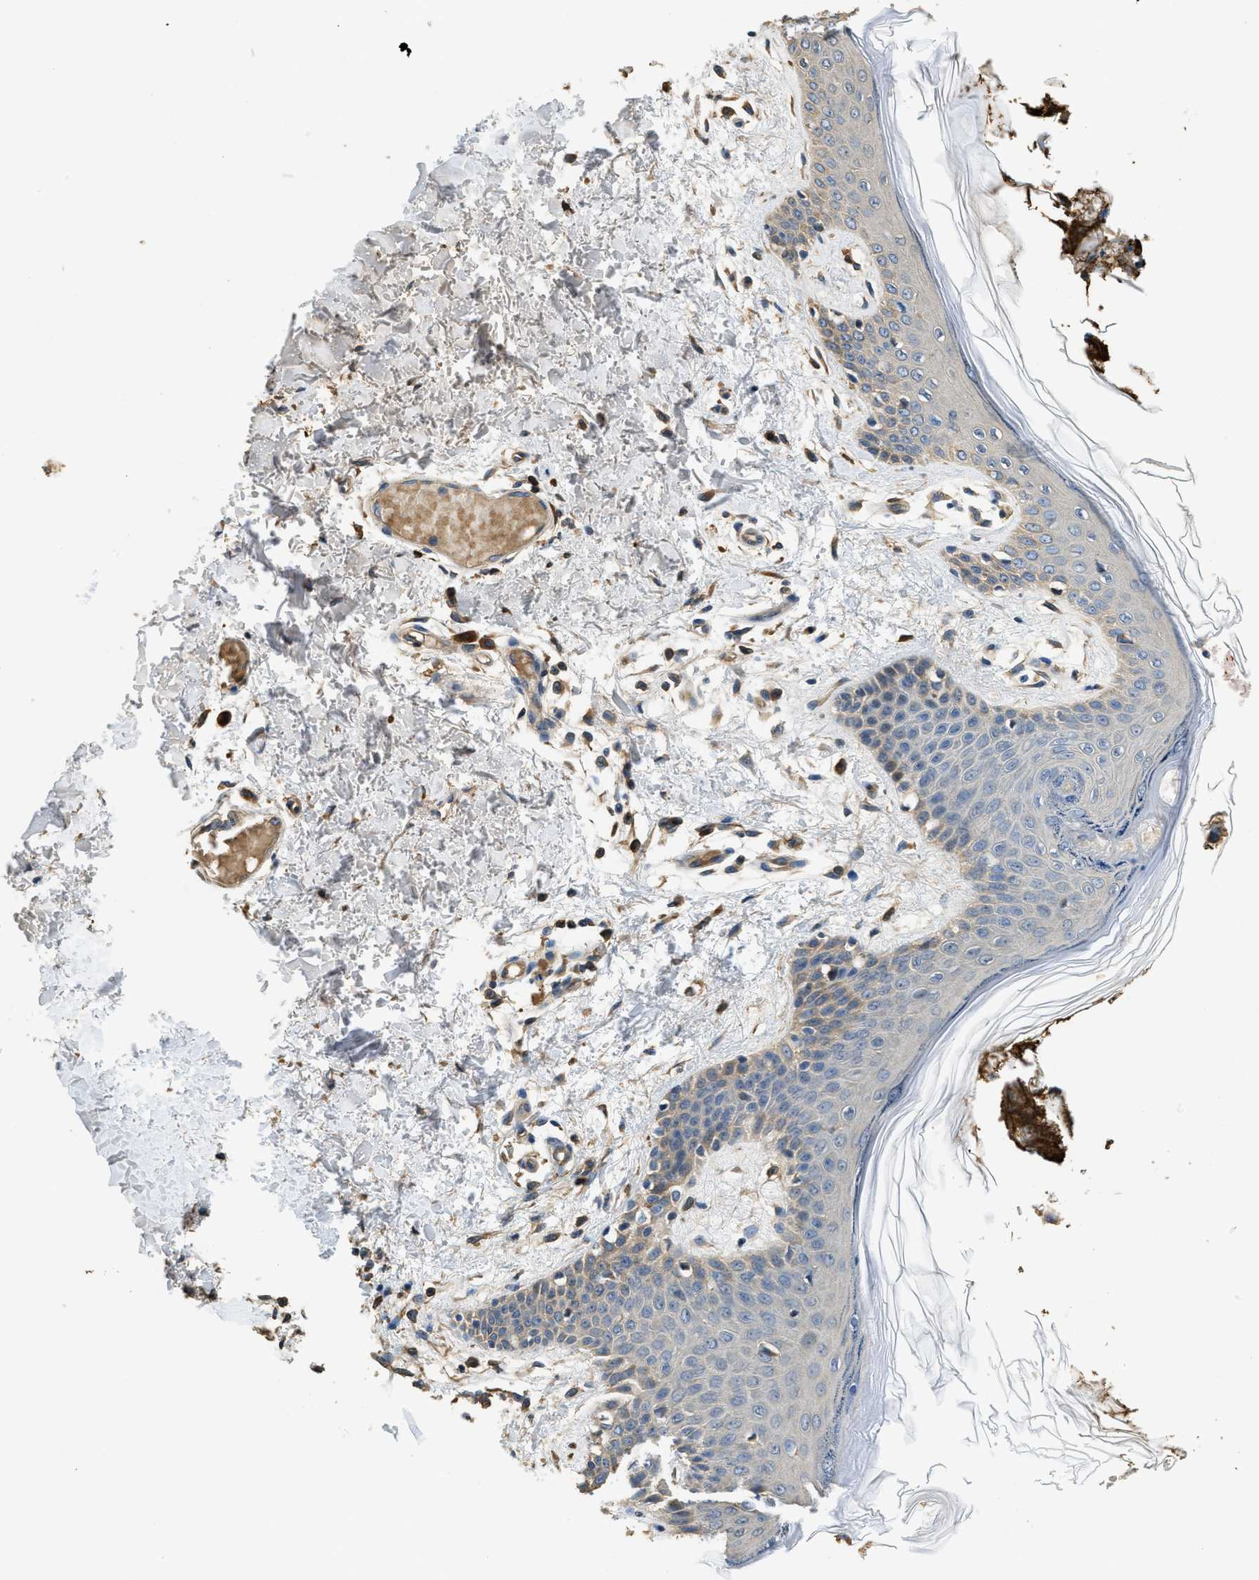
{"staining": {"intensity": "negative", "quantity": "none", "location": "none"}, "tissue": "skin", "cell_type": "Fibroblasts", "image_type": "normal", "snomed": [{"axis": "morphology", "description": "Normal tissue, NOS"}, {"axis": "topography", "description": "Skin"}], "caption": "DAB (3,3'-diaminobenzidine) immunohistochemical staining of benign skin demonstrates no significant staining in fibroblasts.", "gene": "RIPK2", "patient": {"sex": "male", "age": 53}}